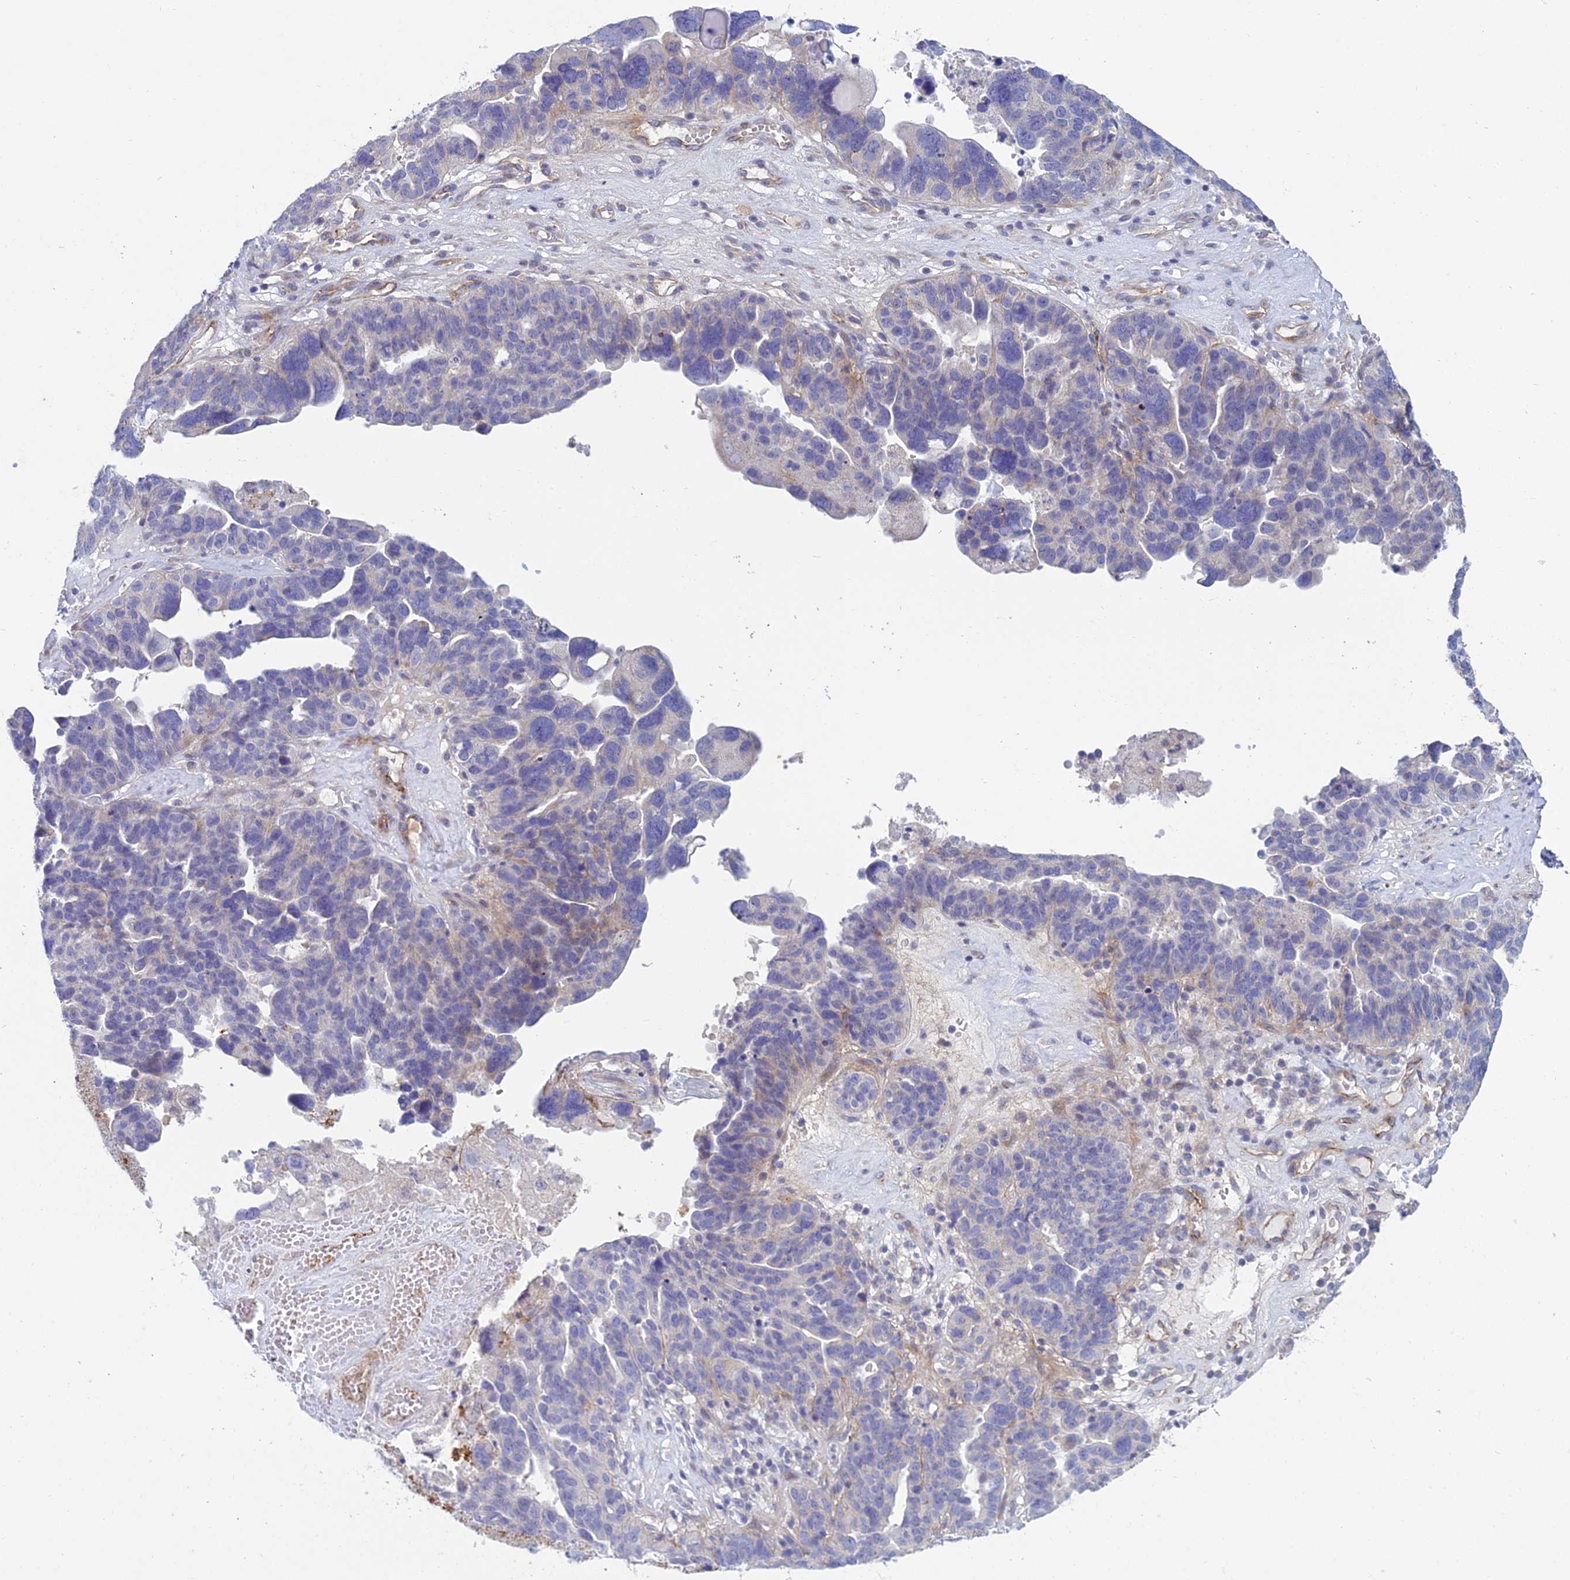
{"staining": {"intensity": "negative", "quantity": "none", "location": "none"}, "tissue": "ovarian cancer", "cell_type": "Tumor cells", "image_type": "cancer", "snomed": [{"axis": "morphology", "description": "Cystadenocarcinoma, serous, NOS"}, {"axis": "topography", "description": "Ovary"}], "caption": "Ovarian cancer (serous cystadenocarcinoma) stained for a protein using immunohistochemistry reveals no staining tumor cells.", "gene": "DUS2", "patient": {"sex": "female", "age": 59}}